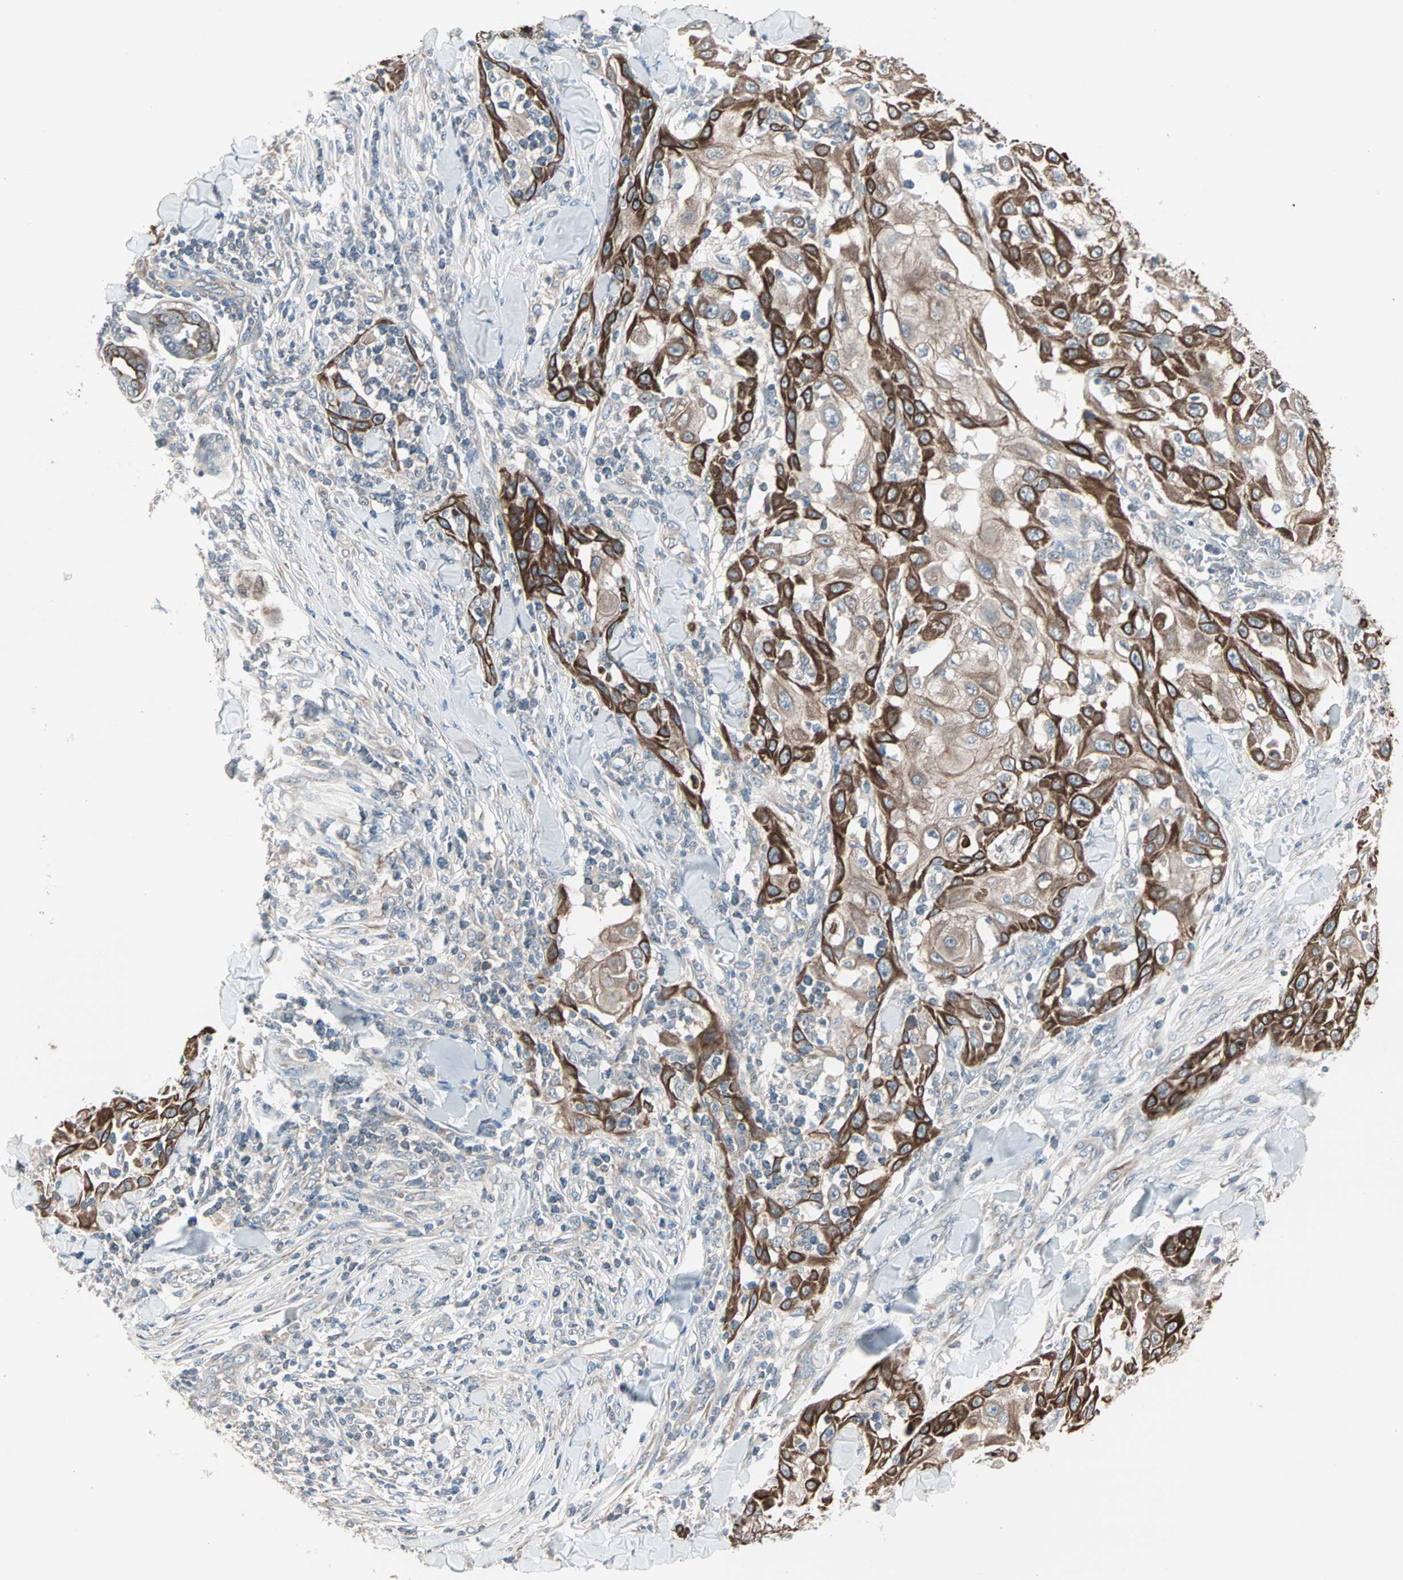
{"staining": {"intensity": "strong", "quantity": ">75%", "location": "cytoplasmic/membranous"}, "tissue": "skin cancer", "cell_type": "Tumor cells", "image_type": "cancer", "snomed": [{"axis": "morphology", "description": "Squamous cell carcinoma, NOS"}, {"axis": "topography", "description": "Skin"}], "caption": "Skin cancer (squamous cell carcinoma) stained with a brown dye reveals strong cytoplasmic/membranous positive staining in approximately >75% of tumor cells.", "gene": "ZFP36", "patient": {"sex": "male", "age": 24}}